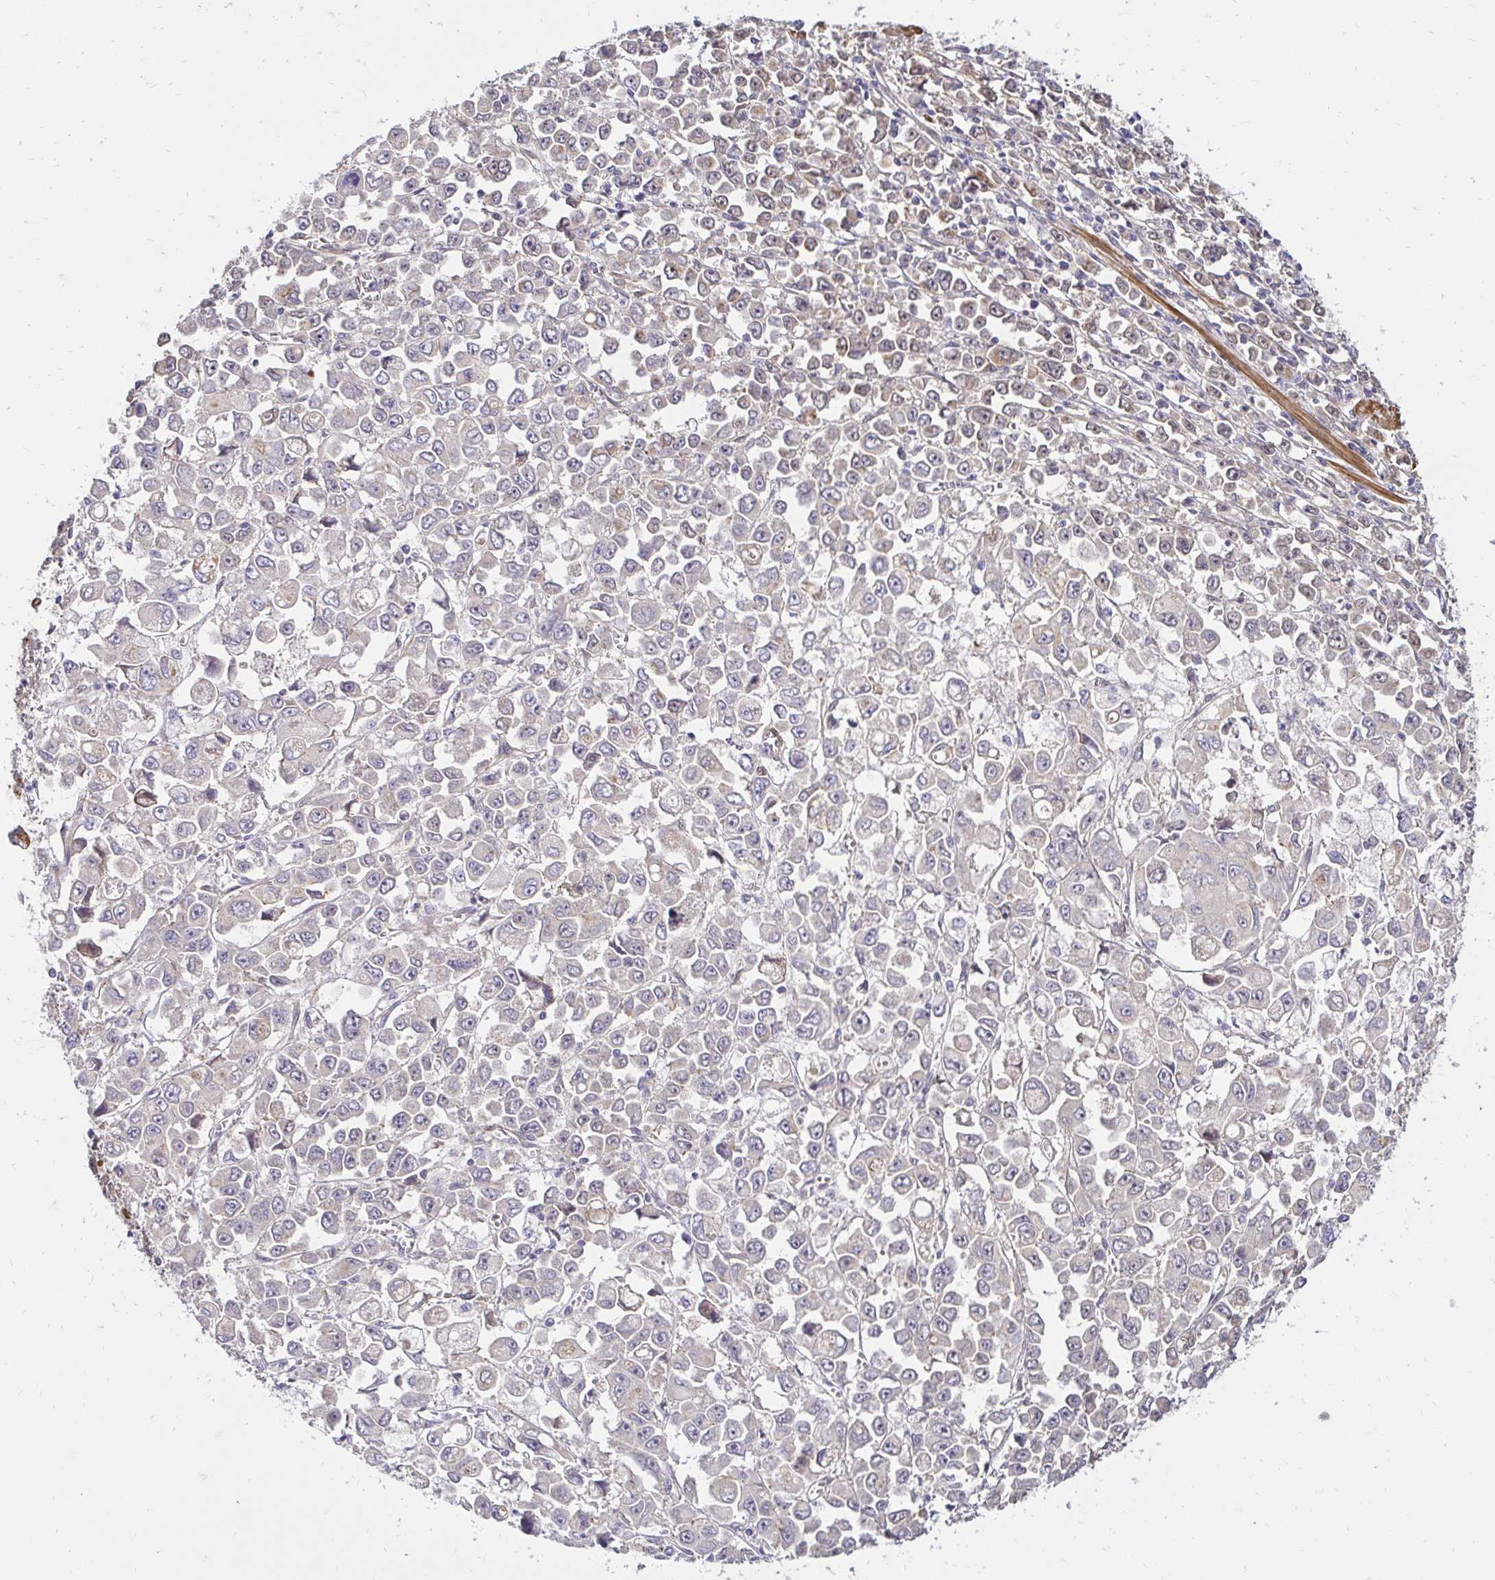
{"staining": {"intensity": "negative", "quantity": "none", "location": "none"}, "tissue": "stomach cancer", "cell_type": "Tumor cells", "image_type": "cancer", "snomed": [{"axis": "morphology", "description": "Adenocarcinoma, NOS"}, {"axis": "topography", "description": "Stomach, upper"}], "caption": "Micrograph shows no significant protein staining in tumor cells of stomach adenocarcinoma. (DAB (3,3'-diaminobenzidine) immunohistochemistry (IHC), high magnification).", "gene": "YAP1", "patient": {"sex": "male", "age": 70}}